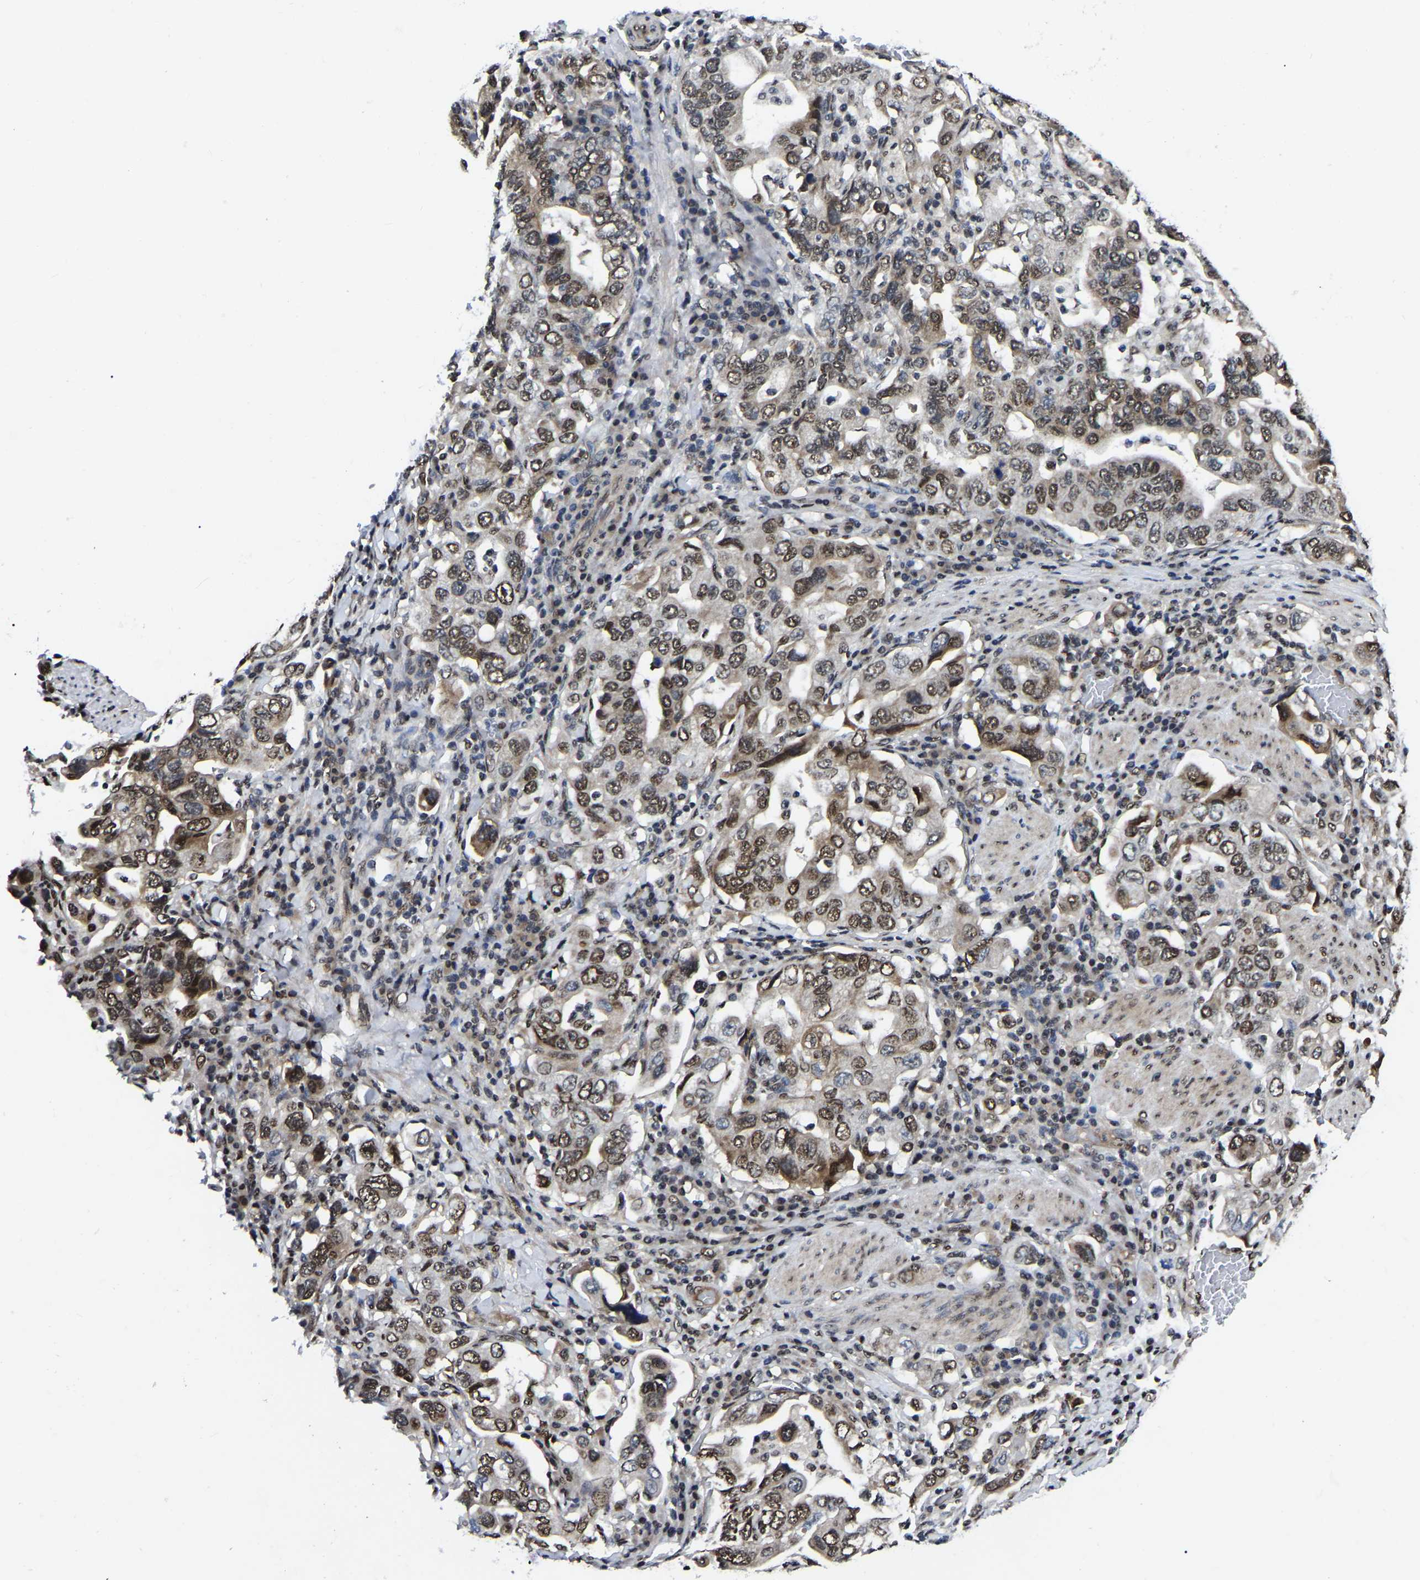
{"staining": {"intensity": "moderate", "quantity": ">75%", "location": "nuclear"}, "tissue": "stomach cancer", "cell_type": "Tumor cells", "image_type": "cancer", "snomed": [{"axis": "morphology", "description": "Adenocarcinoma, NOS"}, {"axis": "topography", "description": "Stomach, upper"}], "caption": "A brown stain labels moderate nuclear positivity of a protein in human stomach cancer (adenocarcinoma) tumor cells.", "gene": "TRIM35", "patient": {"sex": "male", "age": 62}}